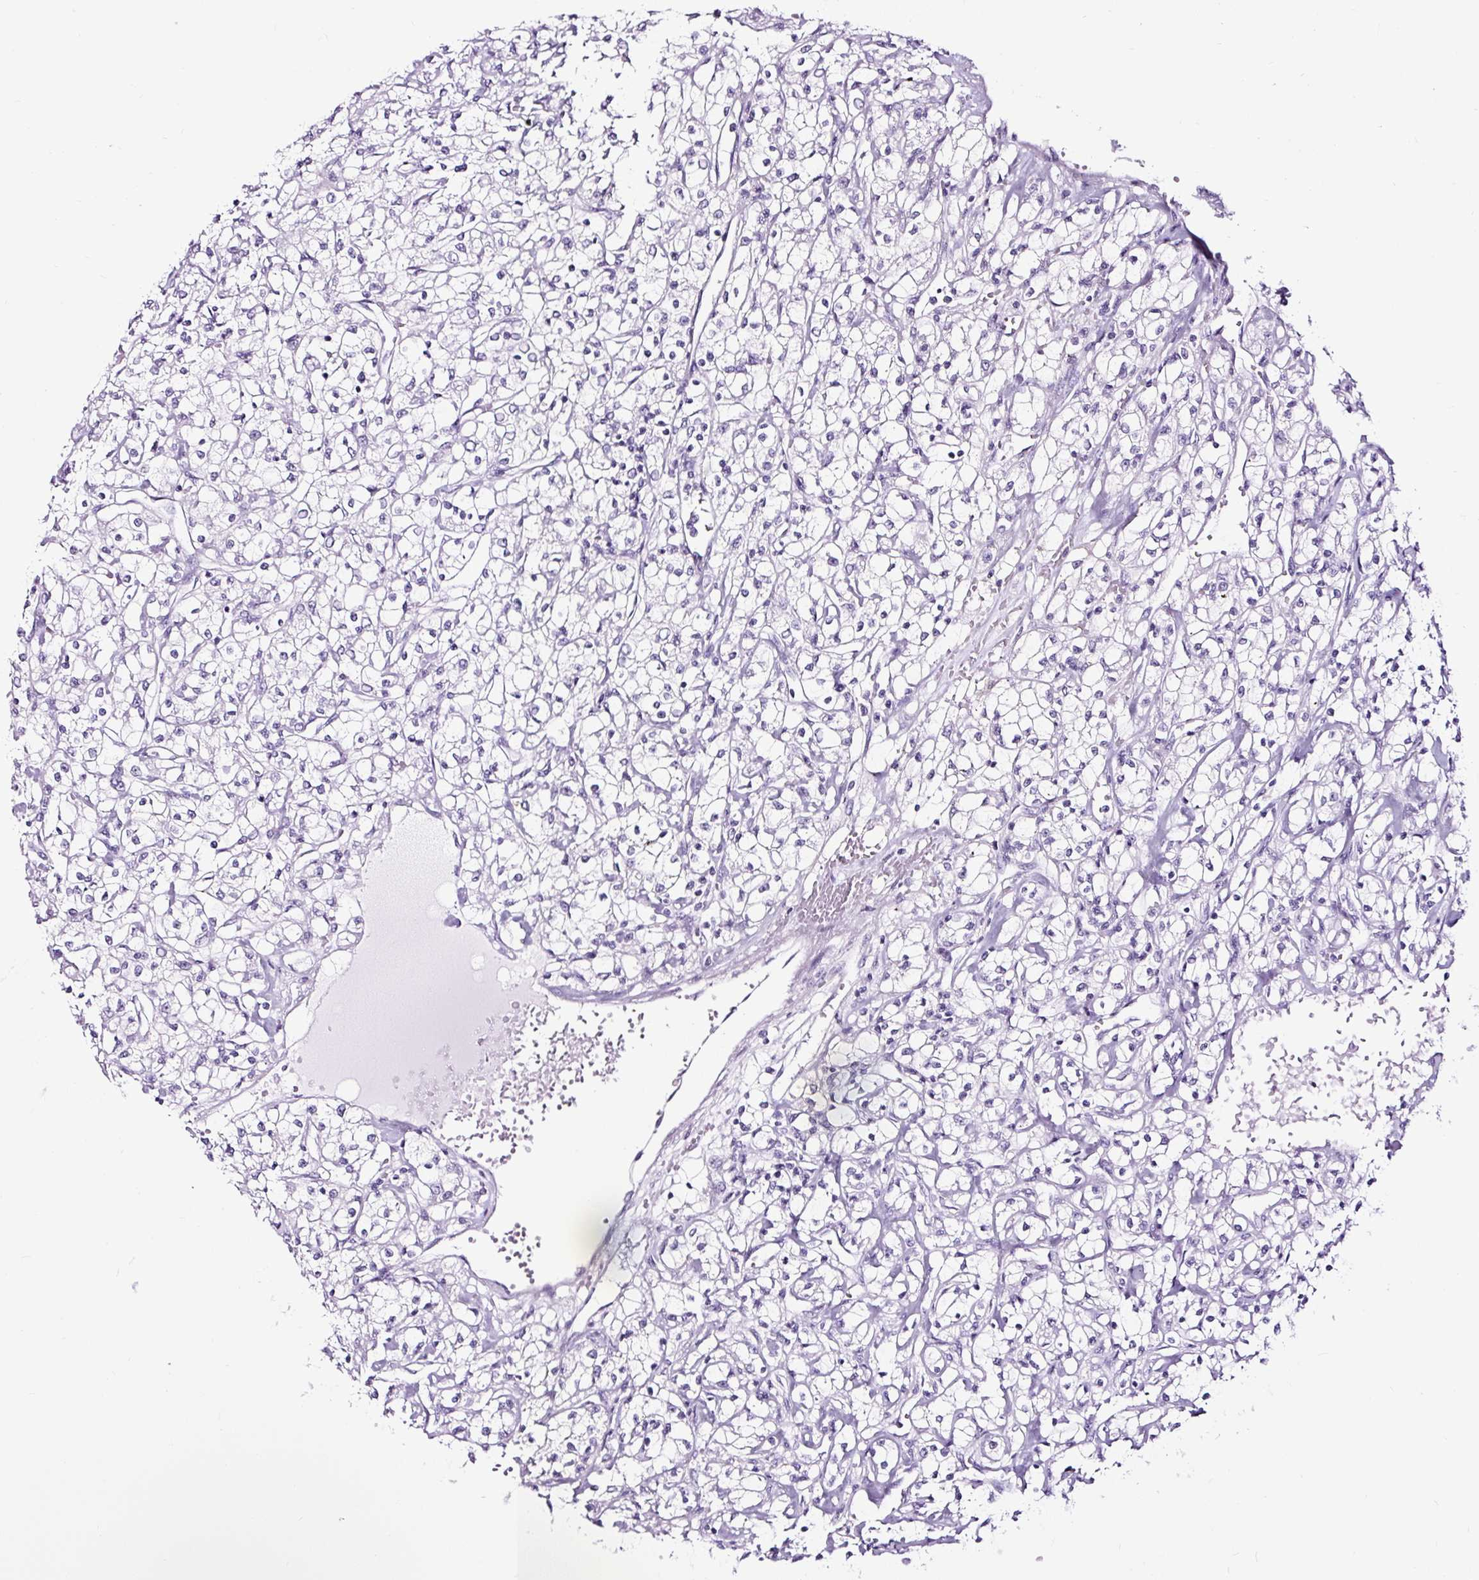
{"staining": {"intensity": "negative", "quantity": "none", "location": "none"}, "tissue": "renal cancer", "cell_type": "Tumor cells", "image_type": "cancer", "snomed": [{"axis": "morphology", "description": "Adenocarcinoma, NOS"}, {"axis": "topography", "description": "Kidney"}], "caption": "Tumor cells are negative for protein expression in human renal cancer (adenocarcinoma). (Brightfield microscopy of DAB immunohistochemistry at high magnification).", "gene": "NPHS2", "patient": {"sex": "female", "age": 59}}